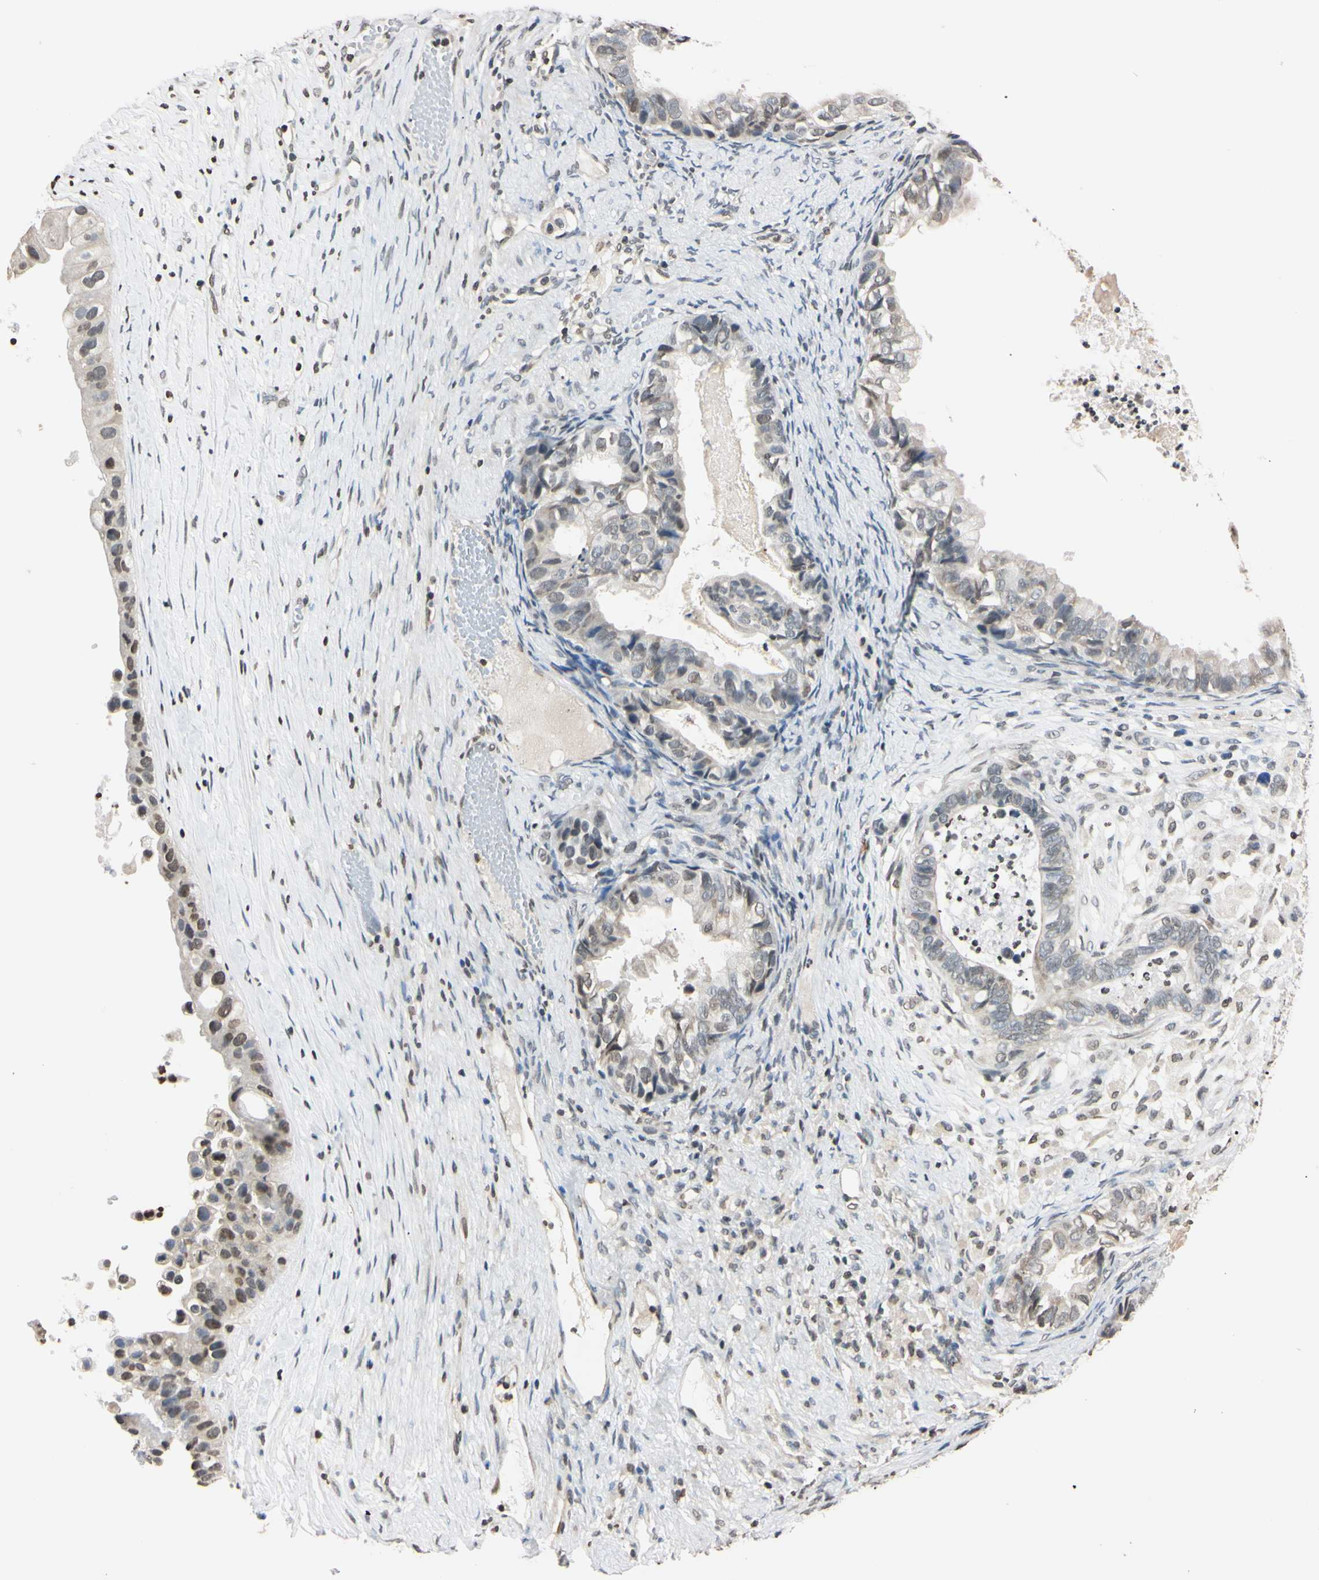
{"staining": {"intensity": "weak", "quantity": "25%-75%", "location": "nuclear"}, "tissue": "ovarian cancer", "cell_type": "Tumor cells", "image_type": "cancer", "snomed": [{"axis": "morphology", "description": "Cystadenocarcinoma, mucinous, NOS"}, {"axis": "topography", "description": "Ovary"}], "caption": "This is a photomicrograph of IHC staining of ovarian cancer, which shows weak expression in the nuclear of tumor cells.", "gene": "CDC45", "patient": {"sex": "female", "age": 80}}